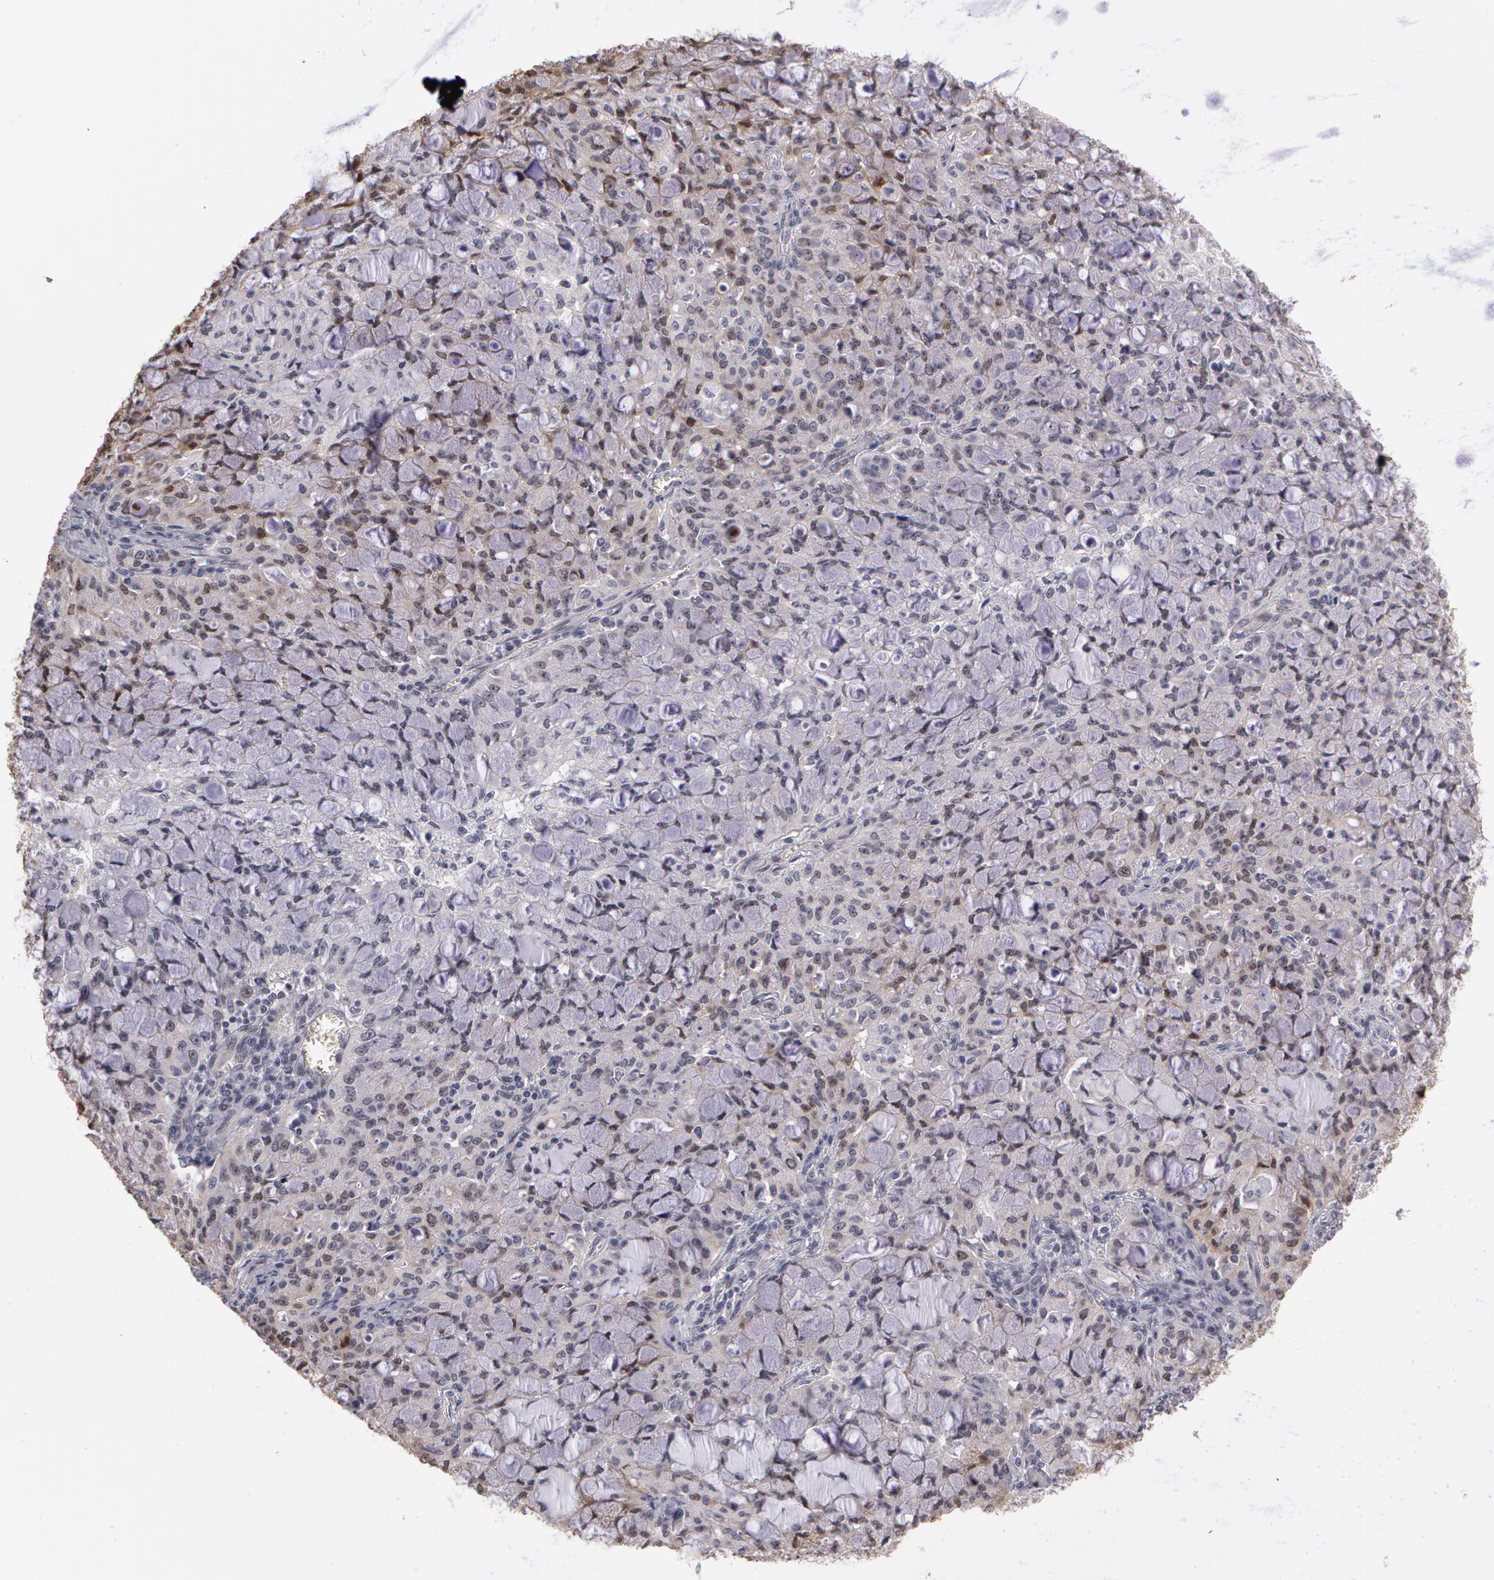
{"staining": {"intensity": "weak", "quantity": "<25%", "location": "nuclear"}, "tissue": "lung cancer", "cell_type": "Tumor cells", "image_type": "cancer", "snomed": [{"axis": "morphology", "description": "Adenocarcinoma, NOS"}, {"axis": "topography", "description": "Lung"}], "caption": "Lung adenocarcinoma was stained to show a protein in brown. There is no significant expression in tumor cells.", "gene": "PRICKLE1", "patient": {"sex": "female", "age": 44}}